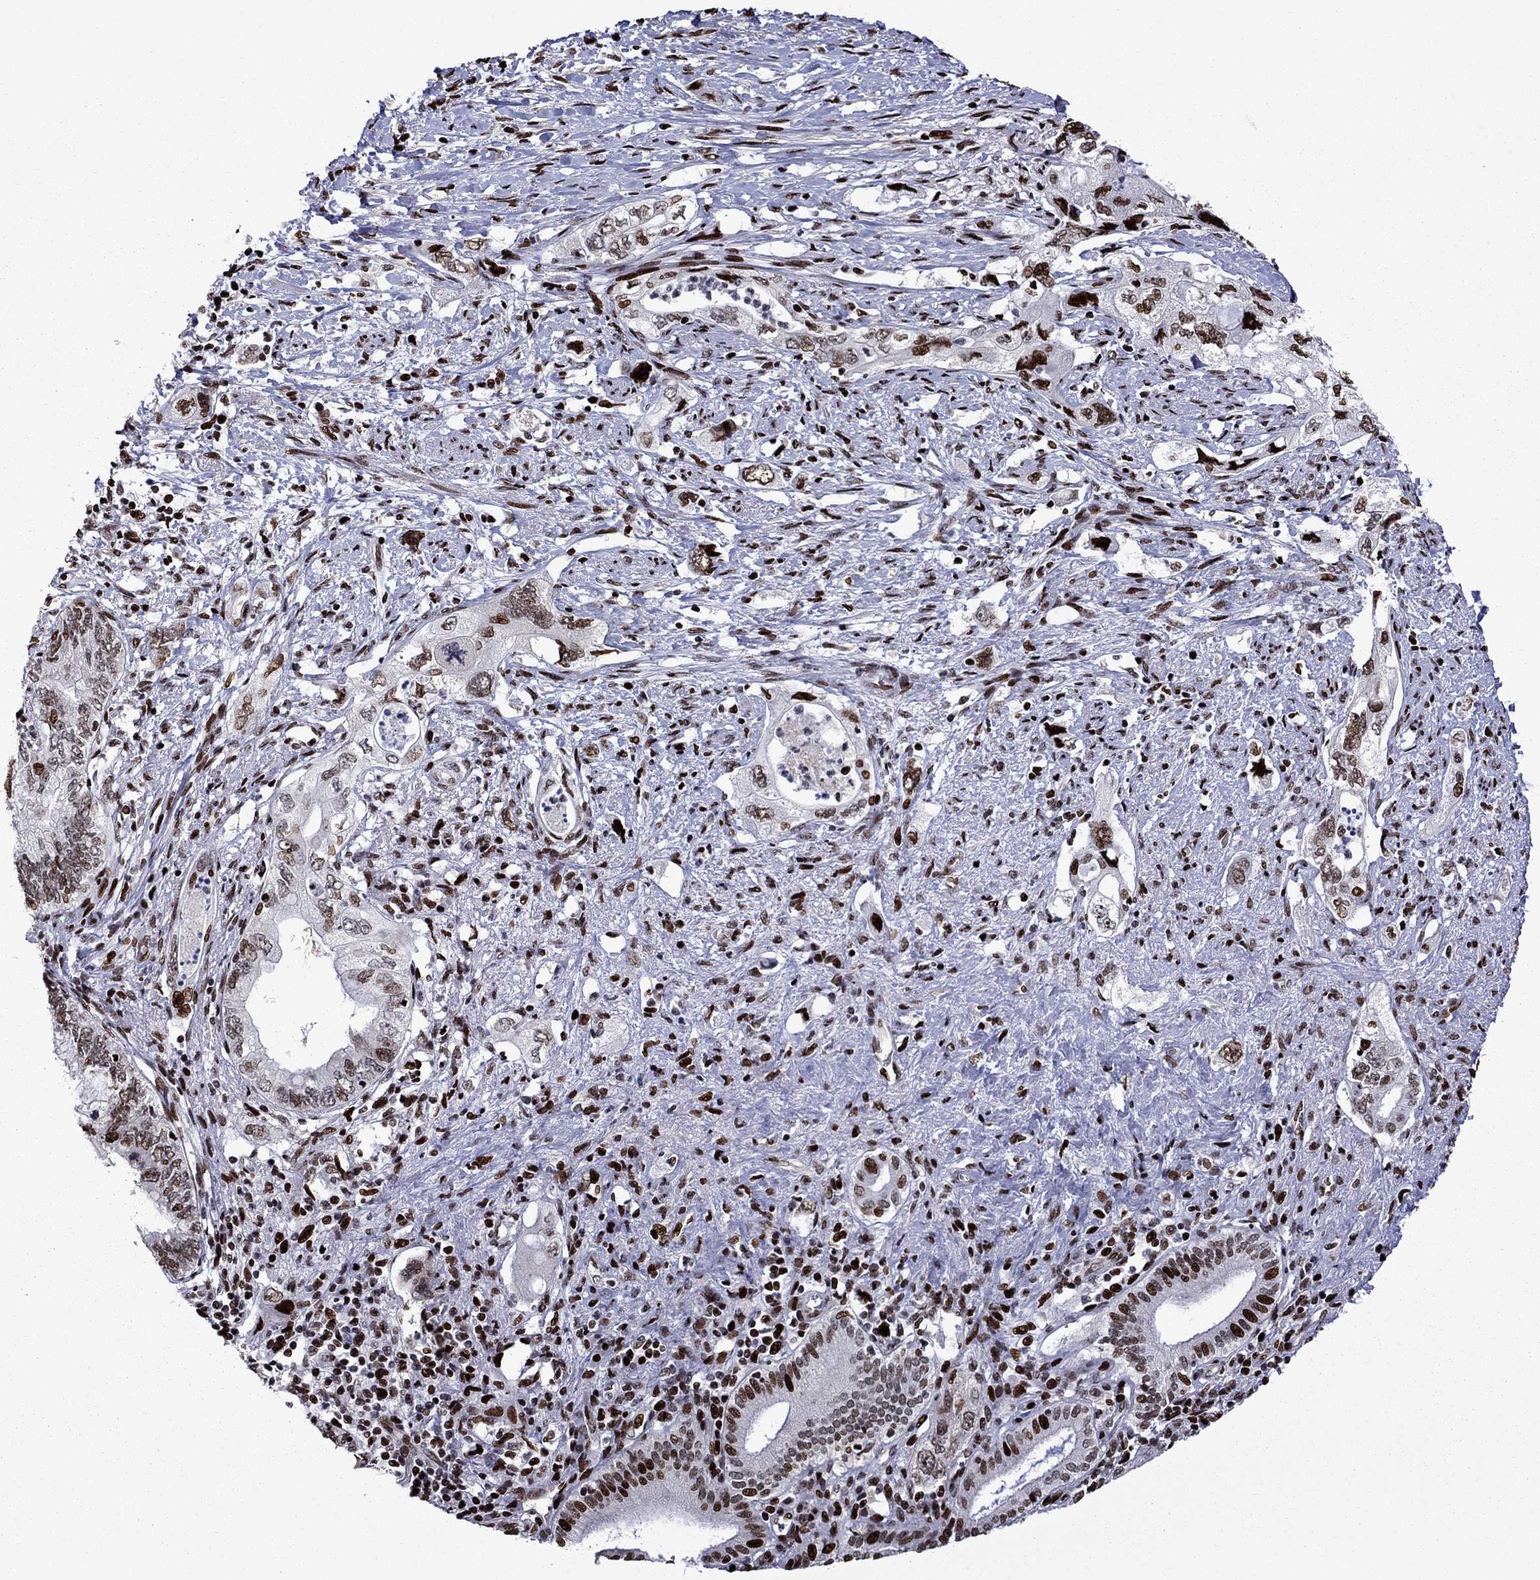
{"staining": {"intensity": "moderate", "quantity": "25%-75%", "location": "nuclear"}, "tissue": "pancreatic cancer", "cell_type": "Tumor cells", "image_type": "cancer", "snomed": [{"axis": "morphology", "description": "Adenocarcinoma, NOS"}, {"axis": "topography", "description": "Pancreas"}], "caption": "Brown immunohistochemical staining in human pancreatic cancer exhibits moderate nuclear expression in about 25%-75% of tumor cells.", "gene": "LIMK1", "patient": {"sex": "female", "age": 73}}